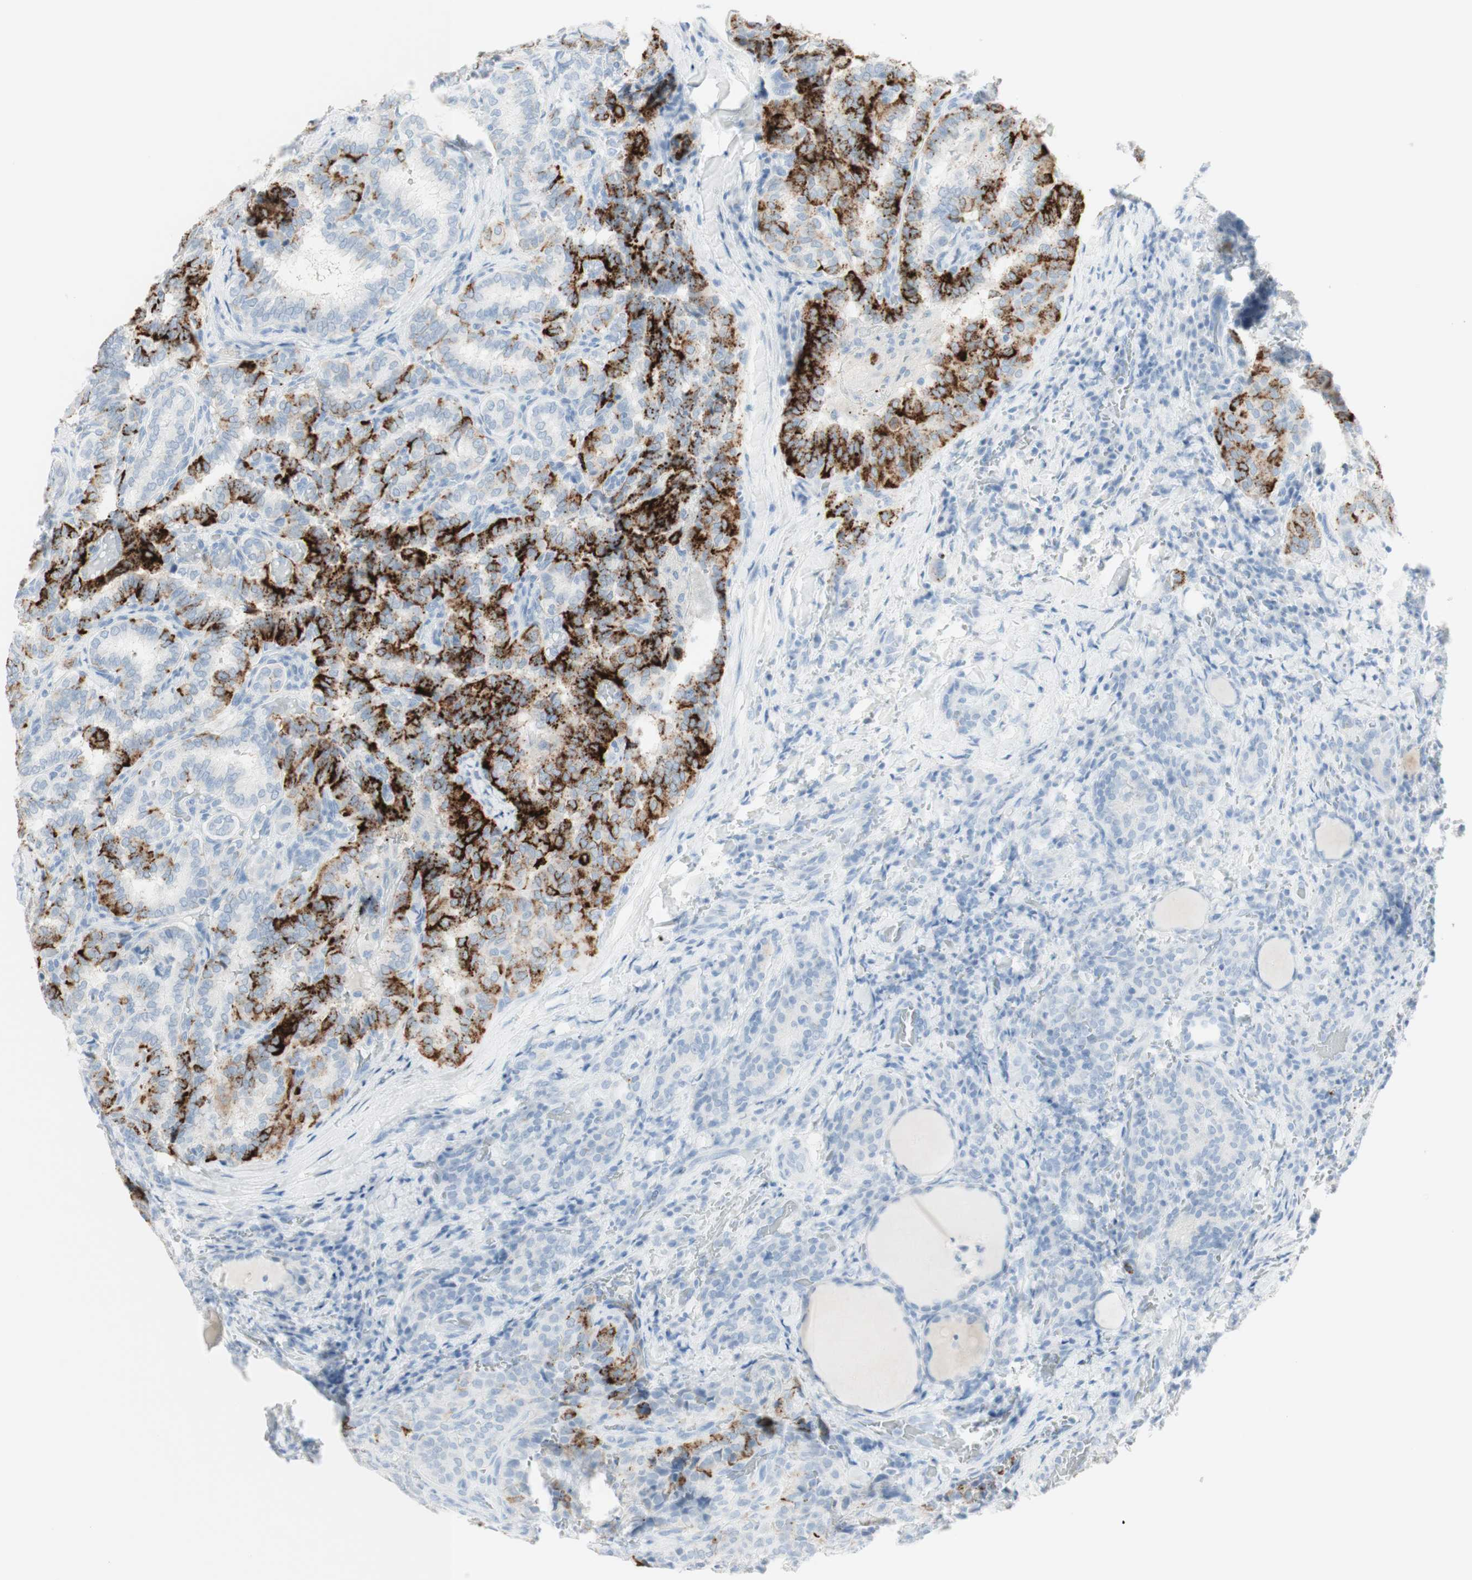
{"staining": {"intensity": "strong", "quantity": "25%-75%", "location": "cytoplasmic/membranous"}, "tissue": "thyroid cancer", "cell_type": "Tumor cells", "image_type": "cancer", "snomed": [{"axis": "morphology", "description": "Normal tissue, NOS"}, {"axis": "morphology", "description": "Papillary adenocarcinoma, NOS"}, {"axis": "topography", "description": "Thyroid gland"}], "caption": "Strong cytoplasmic/membranous protein expression is appreciated in about 25%-75% of tumor cells in thyroid cancer.", "gene": "NAPSA", "patient": {"sex": "female", "age": 30}}